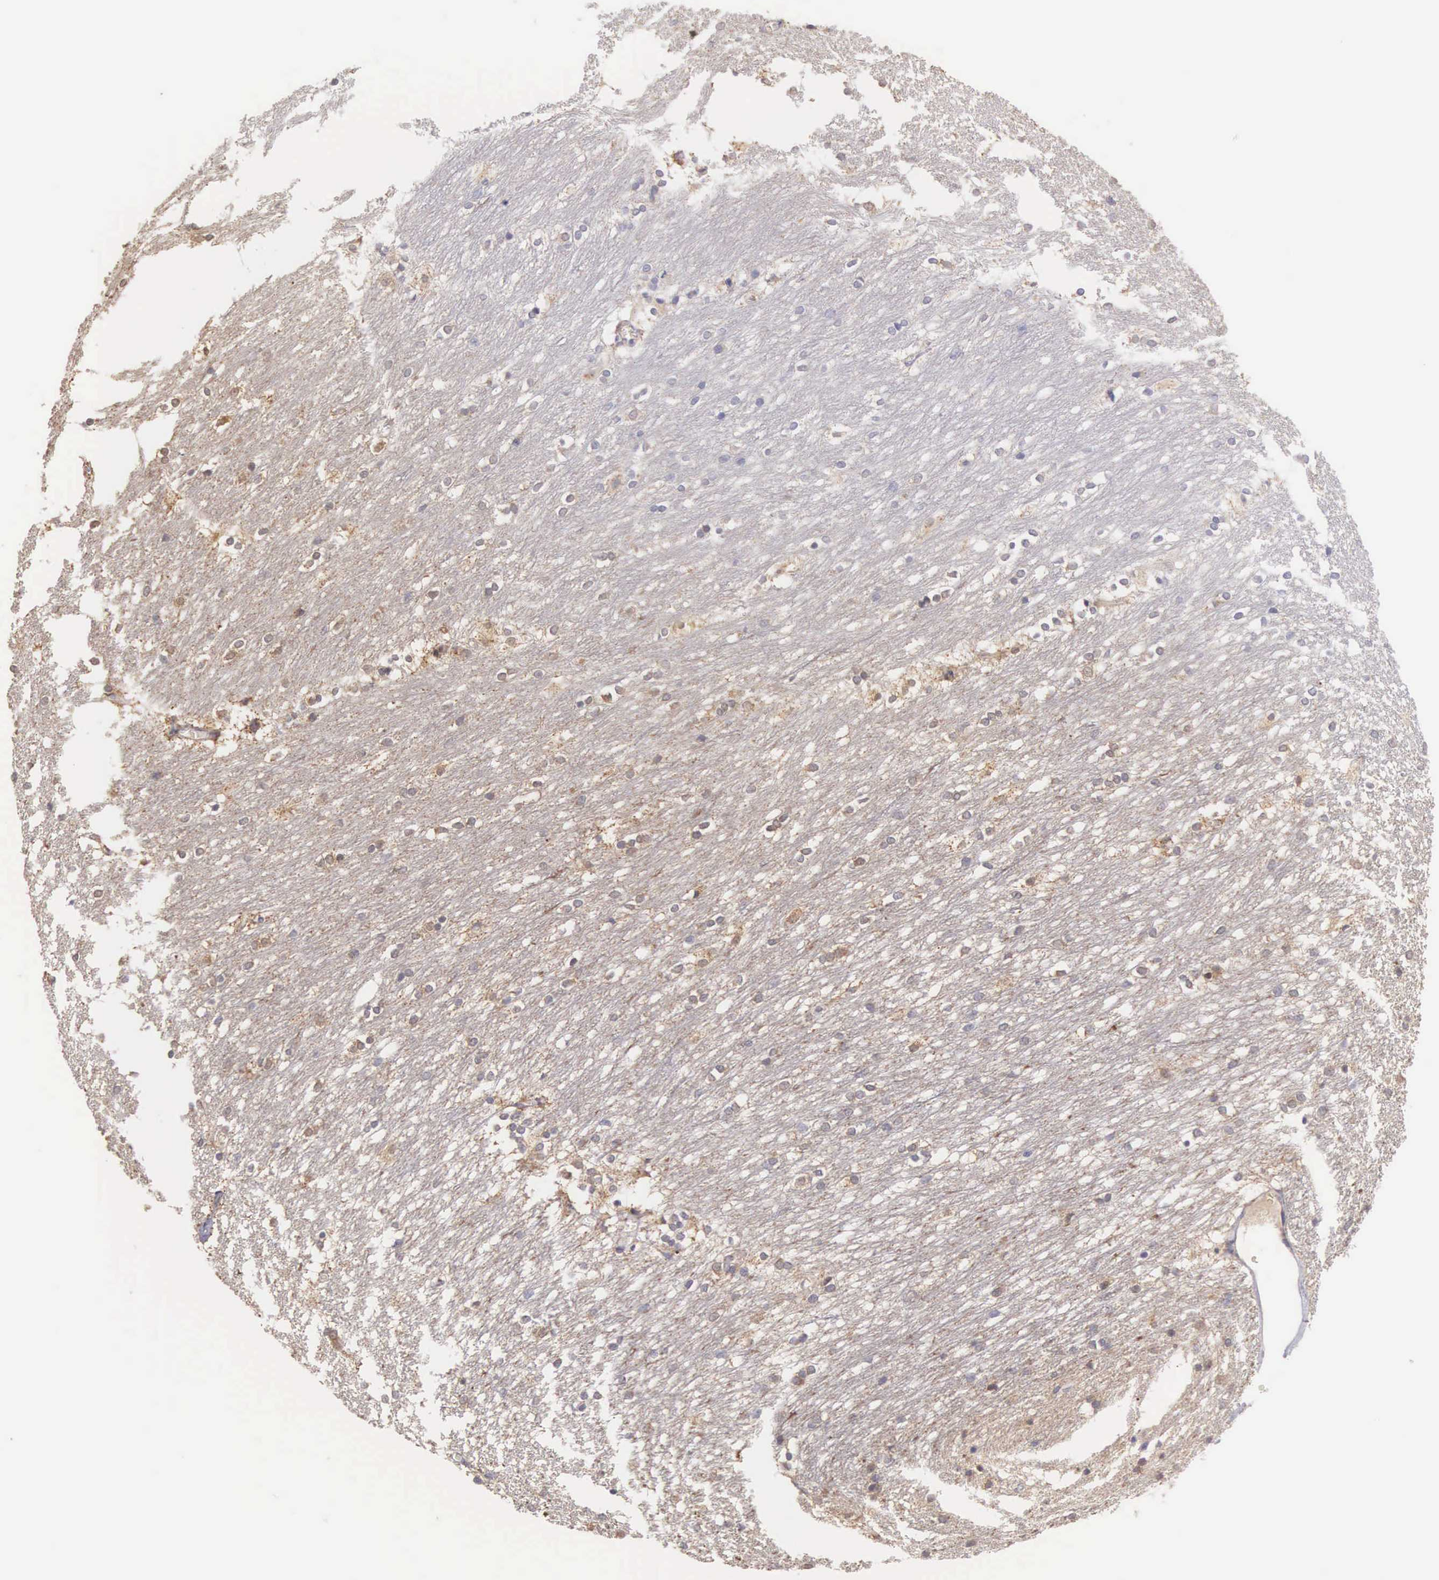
{"staining": {"intensity": "negative", "quantity": "none", "location": "none"}, "tissue": "caudate", "cell_type": "Glial cells", "image_type": "normal", "snomed": [{"axis": "morphology", "description": "Normal tissue, NOS"}, {"axis": "topography", "description": "Lateral ventricle wall"}], "caption": "High magnification brightfield microscopy of benign caudate stained with DAB (3,3'-diaminobenzidine) (brown) and counterstained with hematoxylin (blue): glial cells show no significant expression. (DAB (3,3'-diaminobenzidine) immunohistochemistry, high magnification).", "gene": "PIR", "patient": {"sex": "female", "age": 19}}